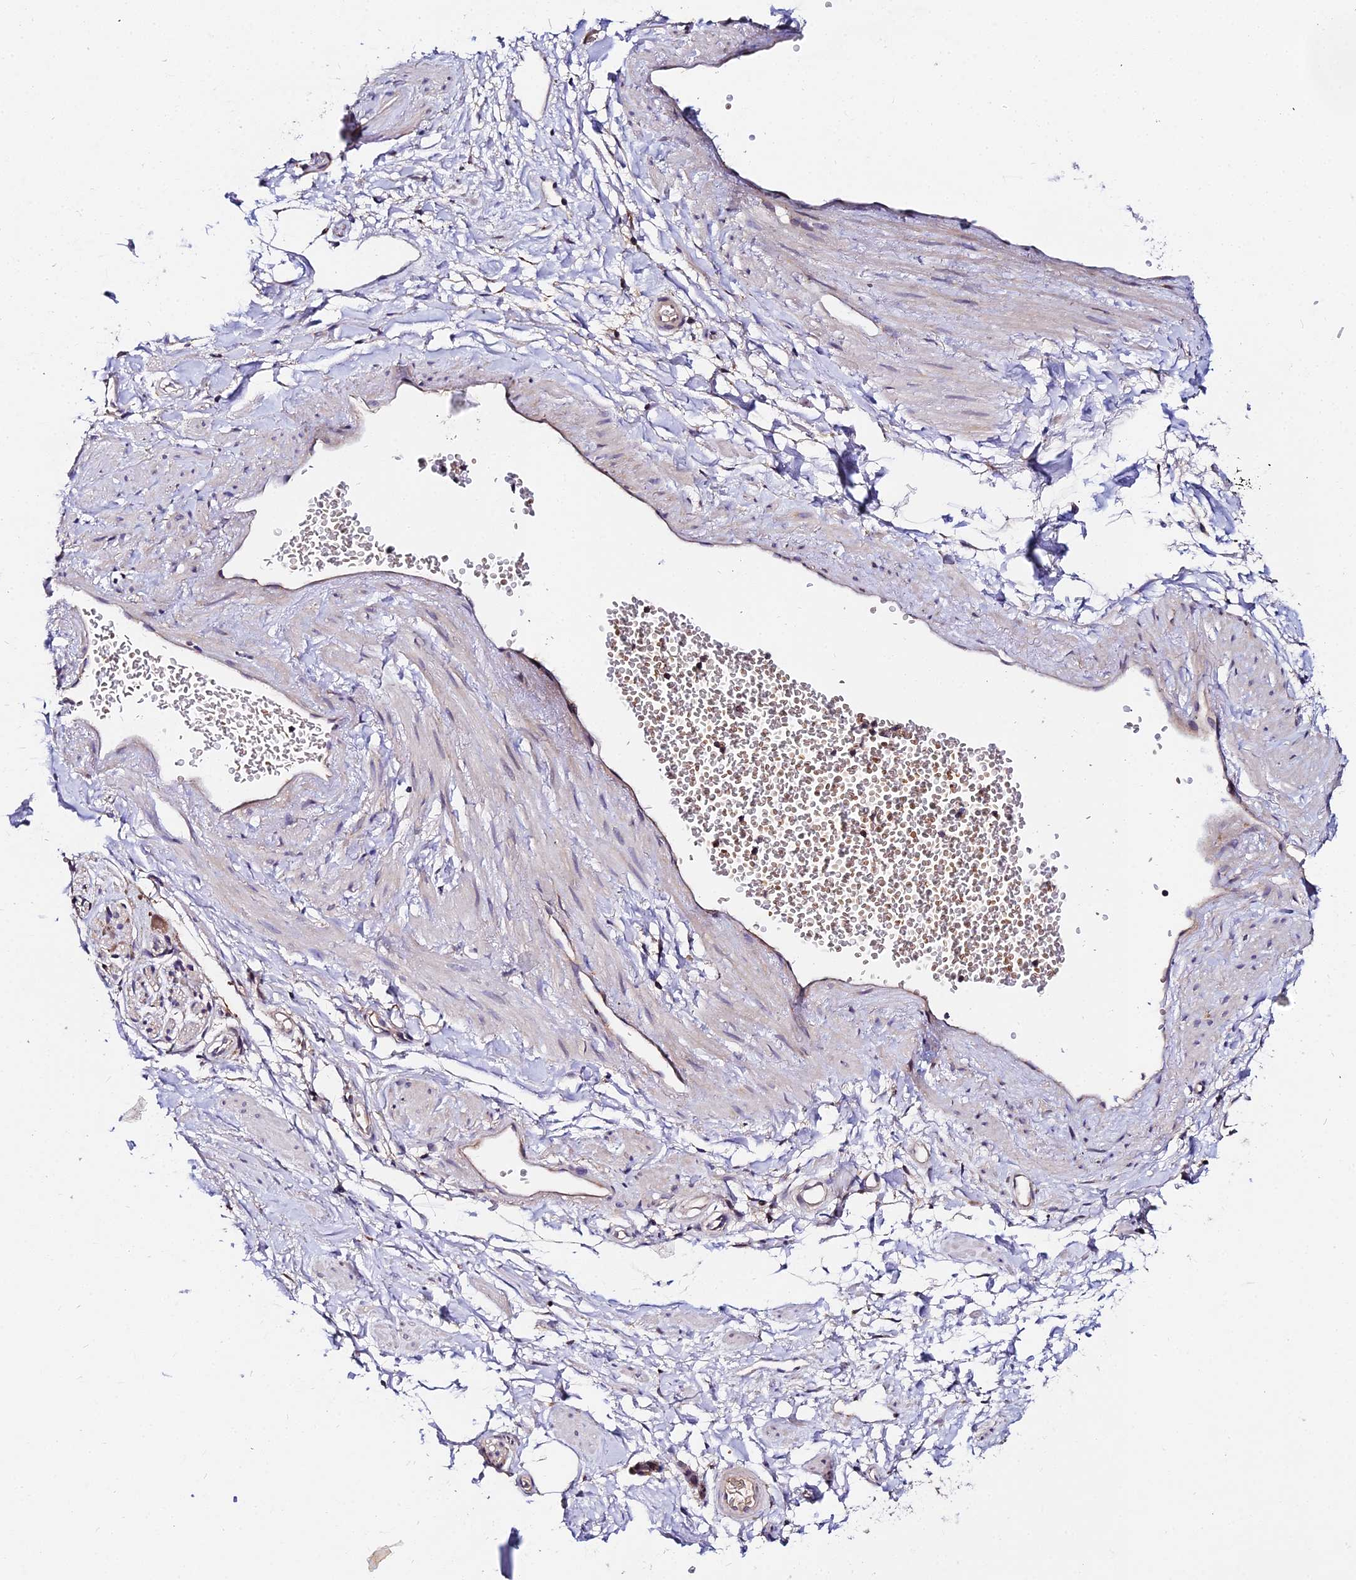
{"staining": {"intensity": "negative", "quantity": "none", "location": "none"}, "tissue": "adipose tissue", "cell_type": "Adipocytes", "image_type": "normal", "snomed": [{"axis": "morphology", "description": "Normal tissue, NOS"}, {"axis": "topography", "description": "Soft tissue"}, {"axis": "topography", "description": "Adipose tissue"}, {"axis": "topography", "description": "Vascular tissue"}, {"axis": "topography", "description": "Peripheral nerve tissue"}], "caption": "Immunohistochemical staining of benign human adipose tissue displays no significant staining in adipocytes. Nuclei are stained in blue.", "gene": "ZBED8", "patient": {"sex": "male", "age": 74}}